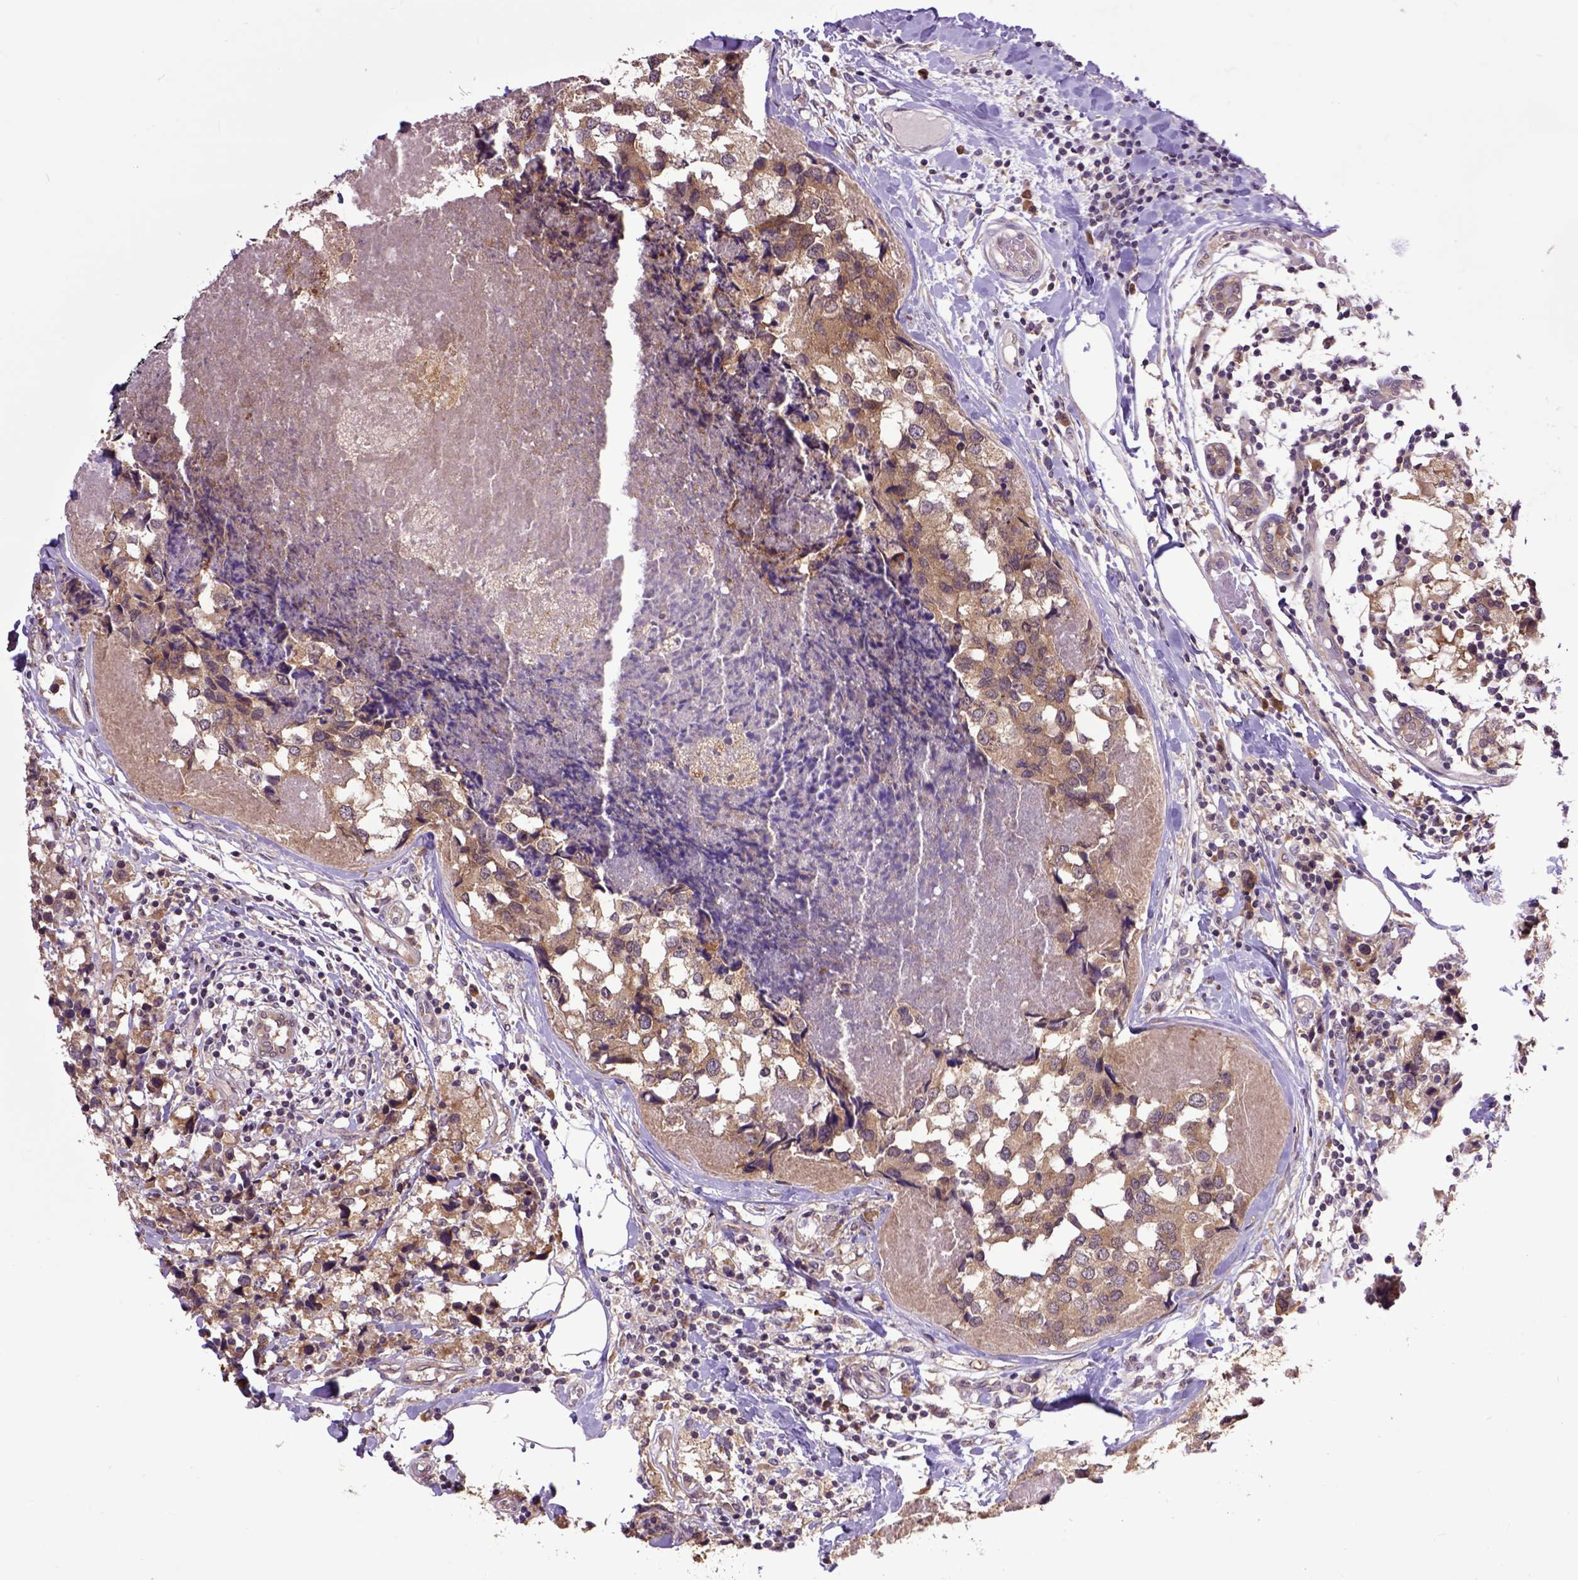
{"staining": {"intensity": "moderate", "quantity": ">75%", "location": "cytoplasmic/membranous"}, "tissue": "breast cancer", "cell_type": "Tumor cells", "image_type": "cancer", "snomed": [{"axis": "morphology", "description": "Lobular carcinoma"}, {"axis": "topography", "description": "Breast"}], "caption": "Breast cancer stained with a protein marker reveals moderate staining in tumor cells.", "gene": "ARL1", "patient": {"sex": "female", "age": 59}}